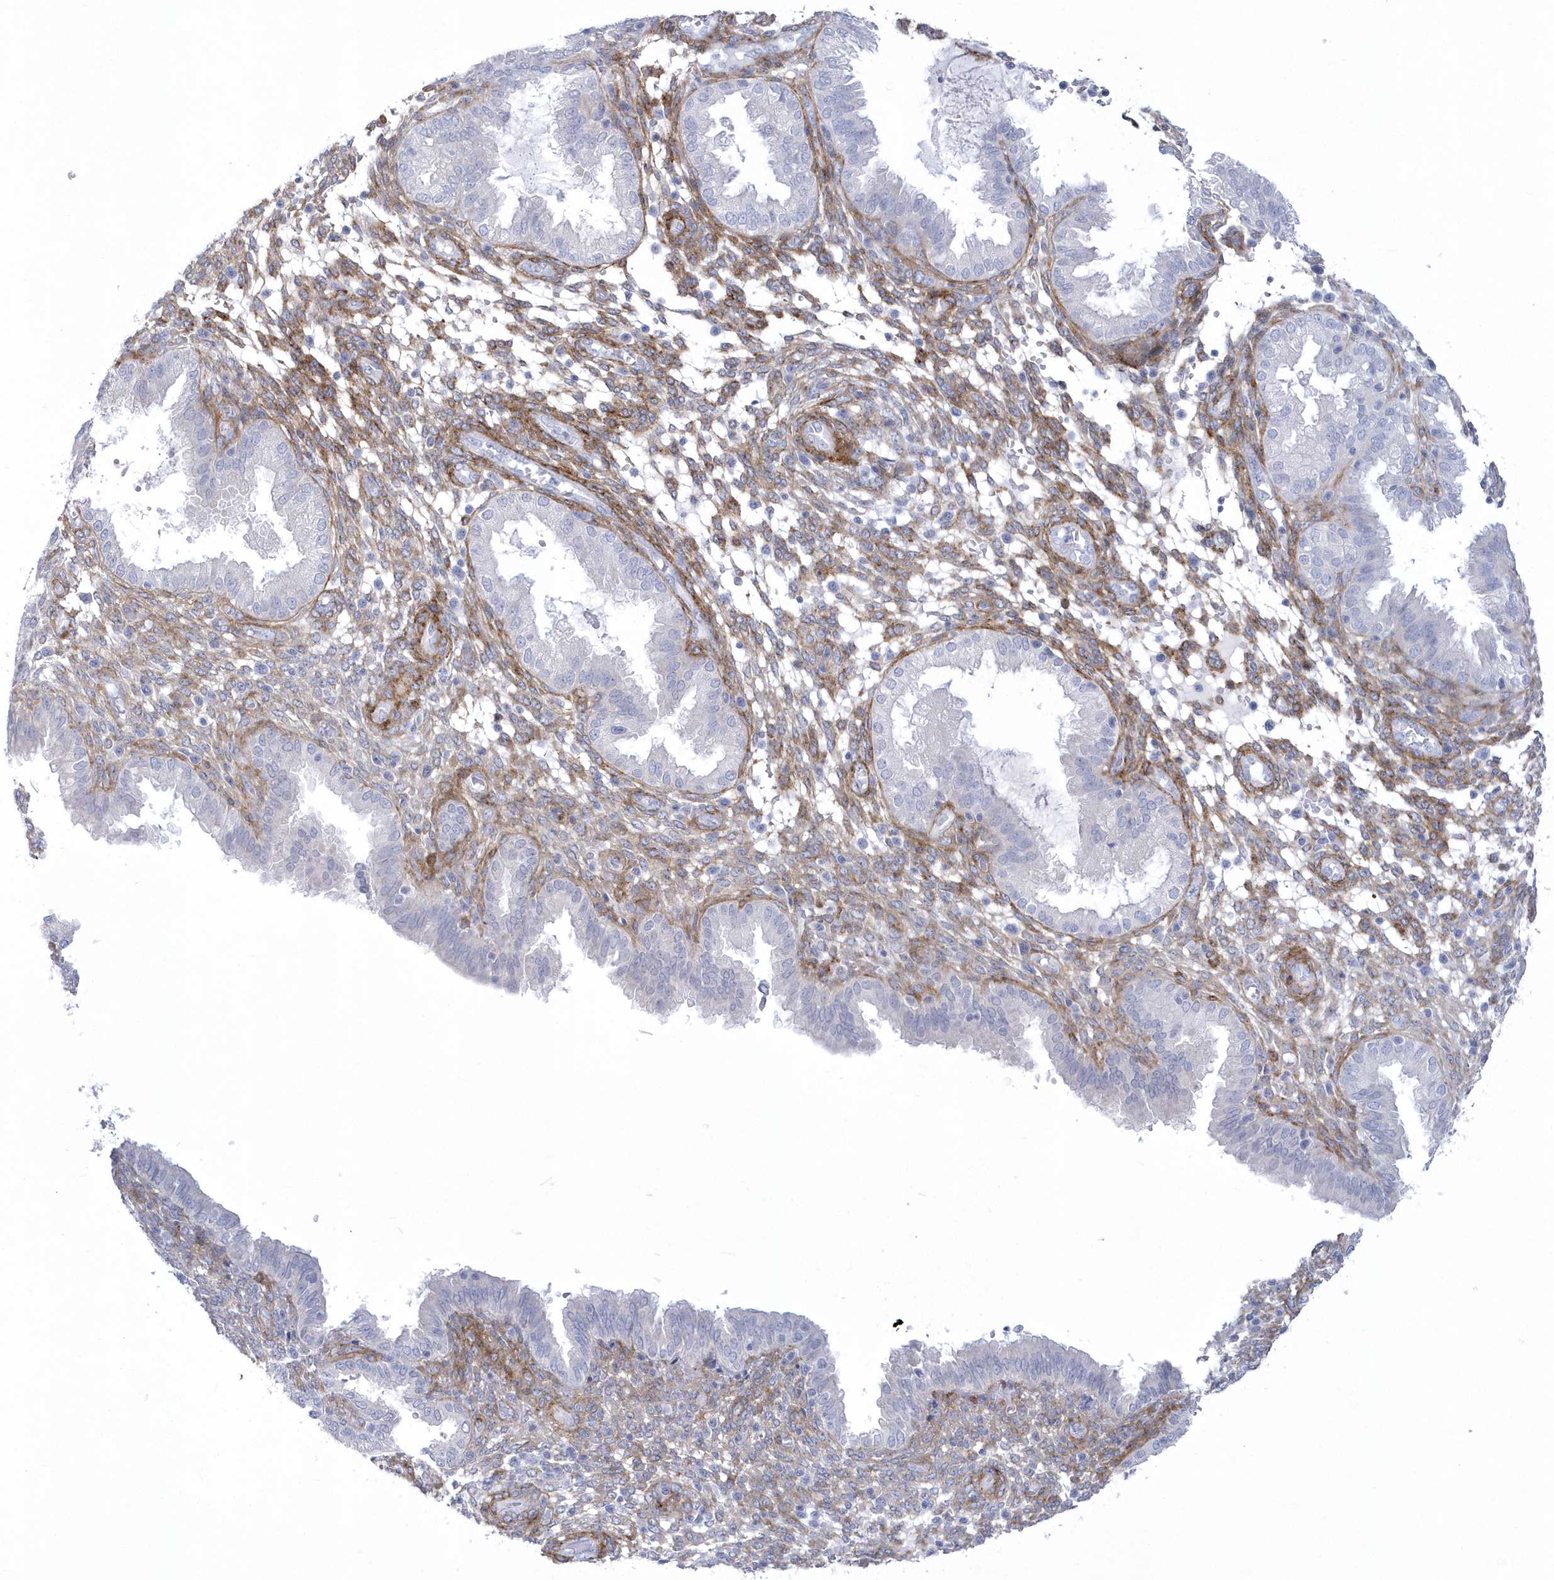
{"staining": {"intensity": "moderate", "quantity": "<25%", "location": "cytoplasmic/membranous"}, "tissue": "endometrium", "cell_type": "Cells in endometrial stroma", "image_type": "normal", "snomed": [{"axis": "morphology", "description": "Normal tissue, NOS"}, {"axis": "topography", "description": "Endometrium"}], "caption": "Approximately <25% of cells in endometrial stroma in unremarkable human endometrium display moderate cytoplasmic/membranous protein positivity as visualized by brown immunohistochemical staining.", "gene": "WDR27", "patient": {"sex": "female", "age": 33}}